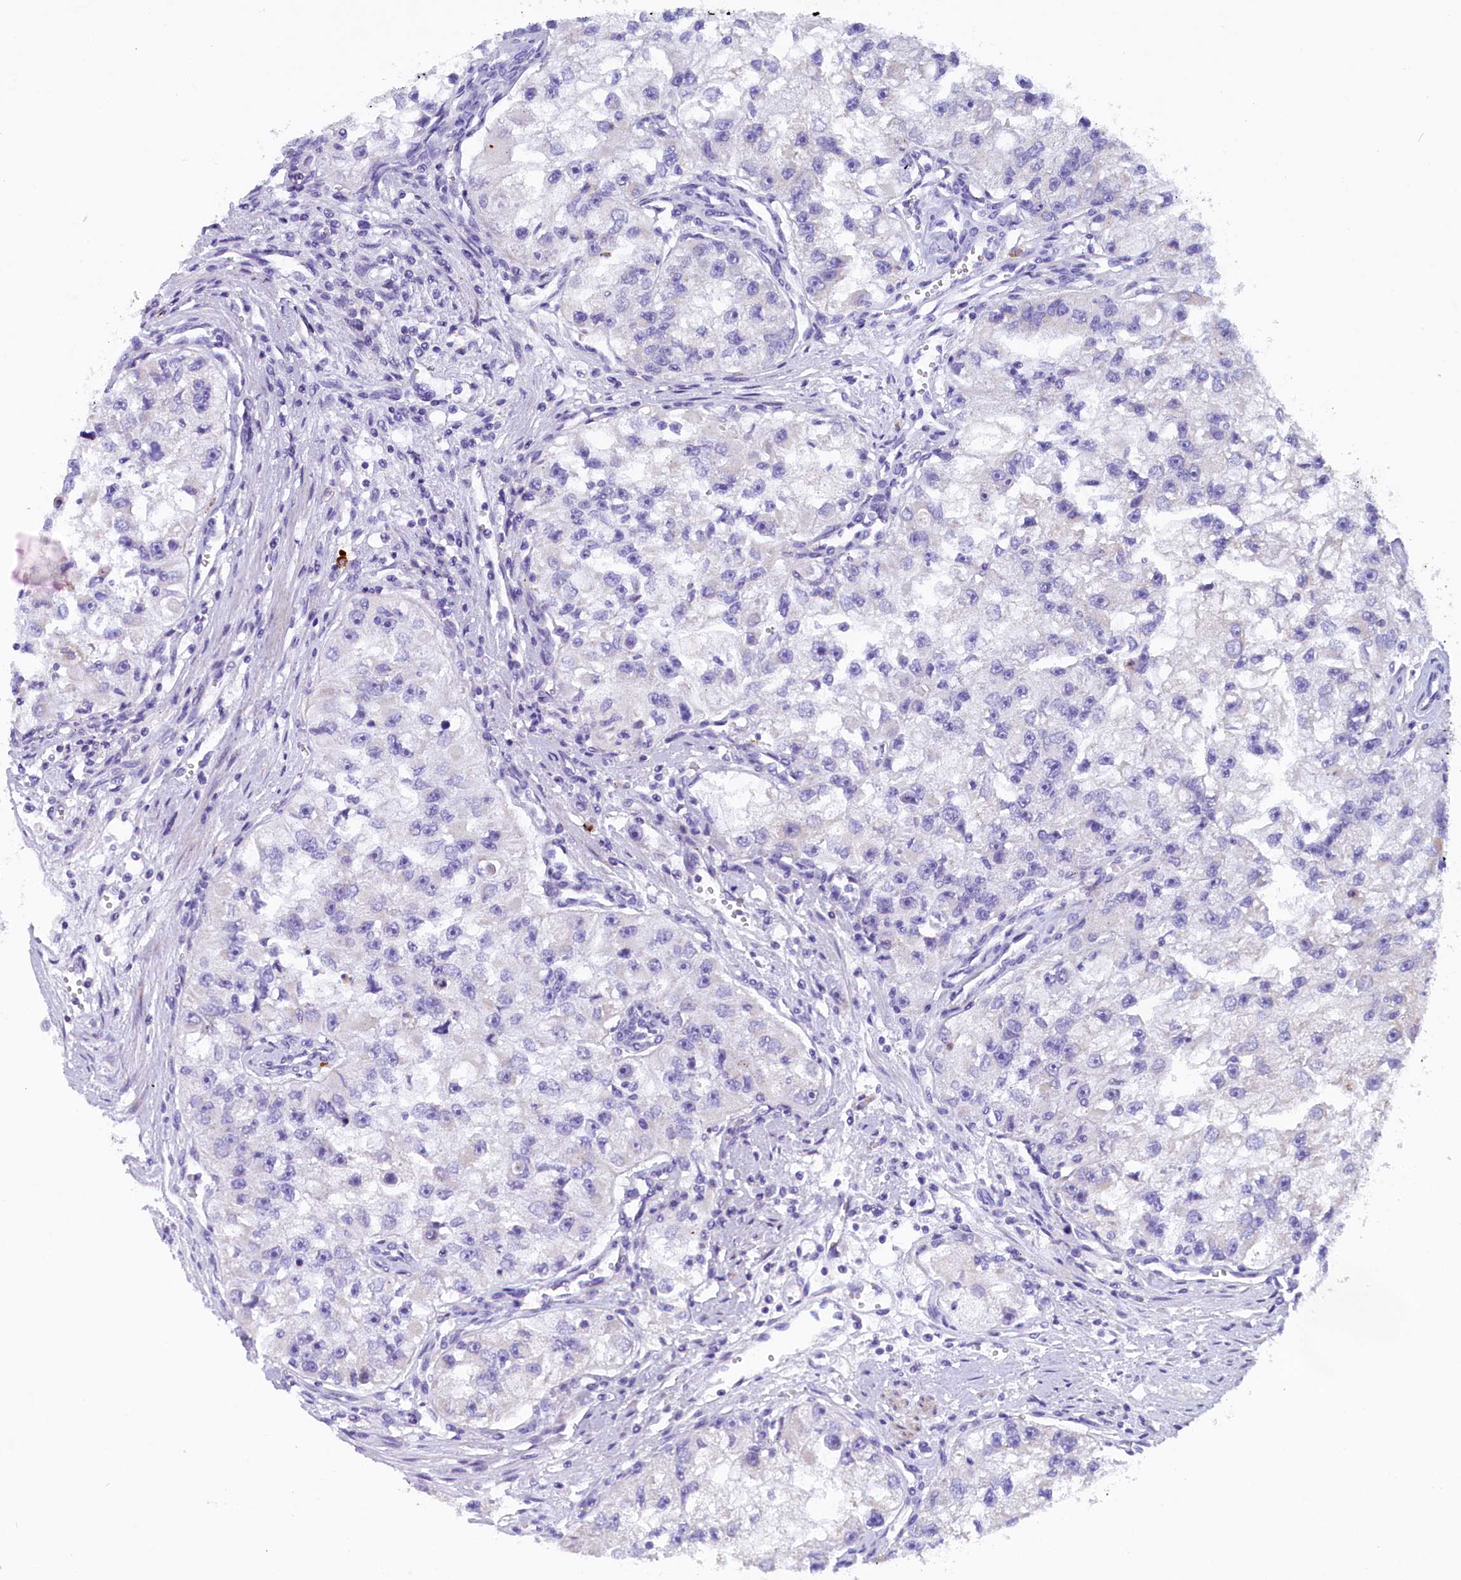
{"staining": {"intensity": "negative", "quantity": "none", "location": "none"}, "tissue": "renal cancer", "cell_type": "Tumor cells", "image_type": "cancer", "snomed": [{"axis": "morphology", "description": "Adenocarcinoma, NOS"}, {"axis": "topography", "description": "Kidney"}], "caption": "DAB (3,3'-diaminobenzidine) immunohistochemical staining of renal cancer (adenocarcinoma) shows no significant expression in tumor cells.", "gene": "RTTN", "patient": {"sex": "male", "age": 63}}